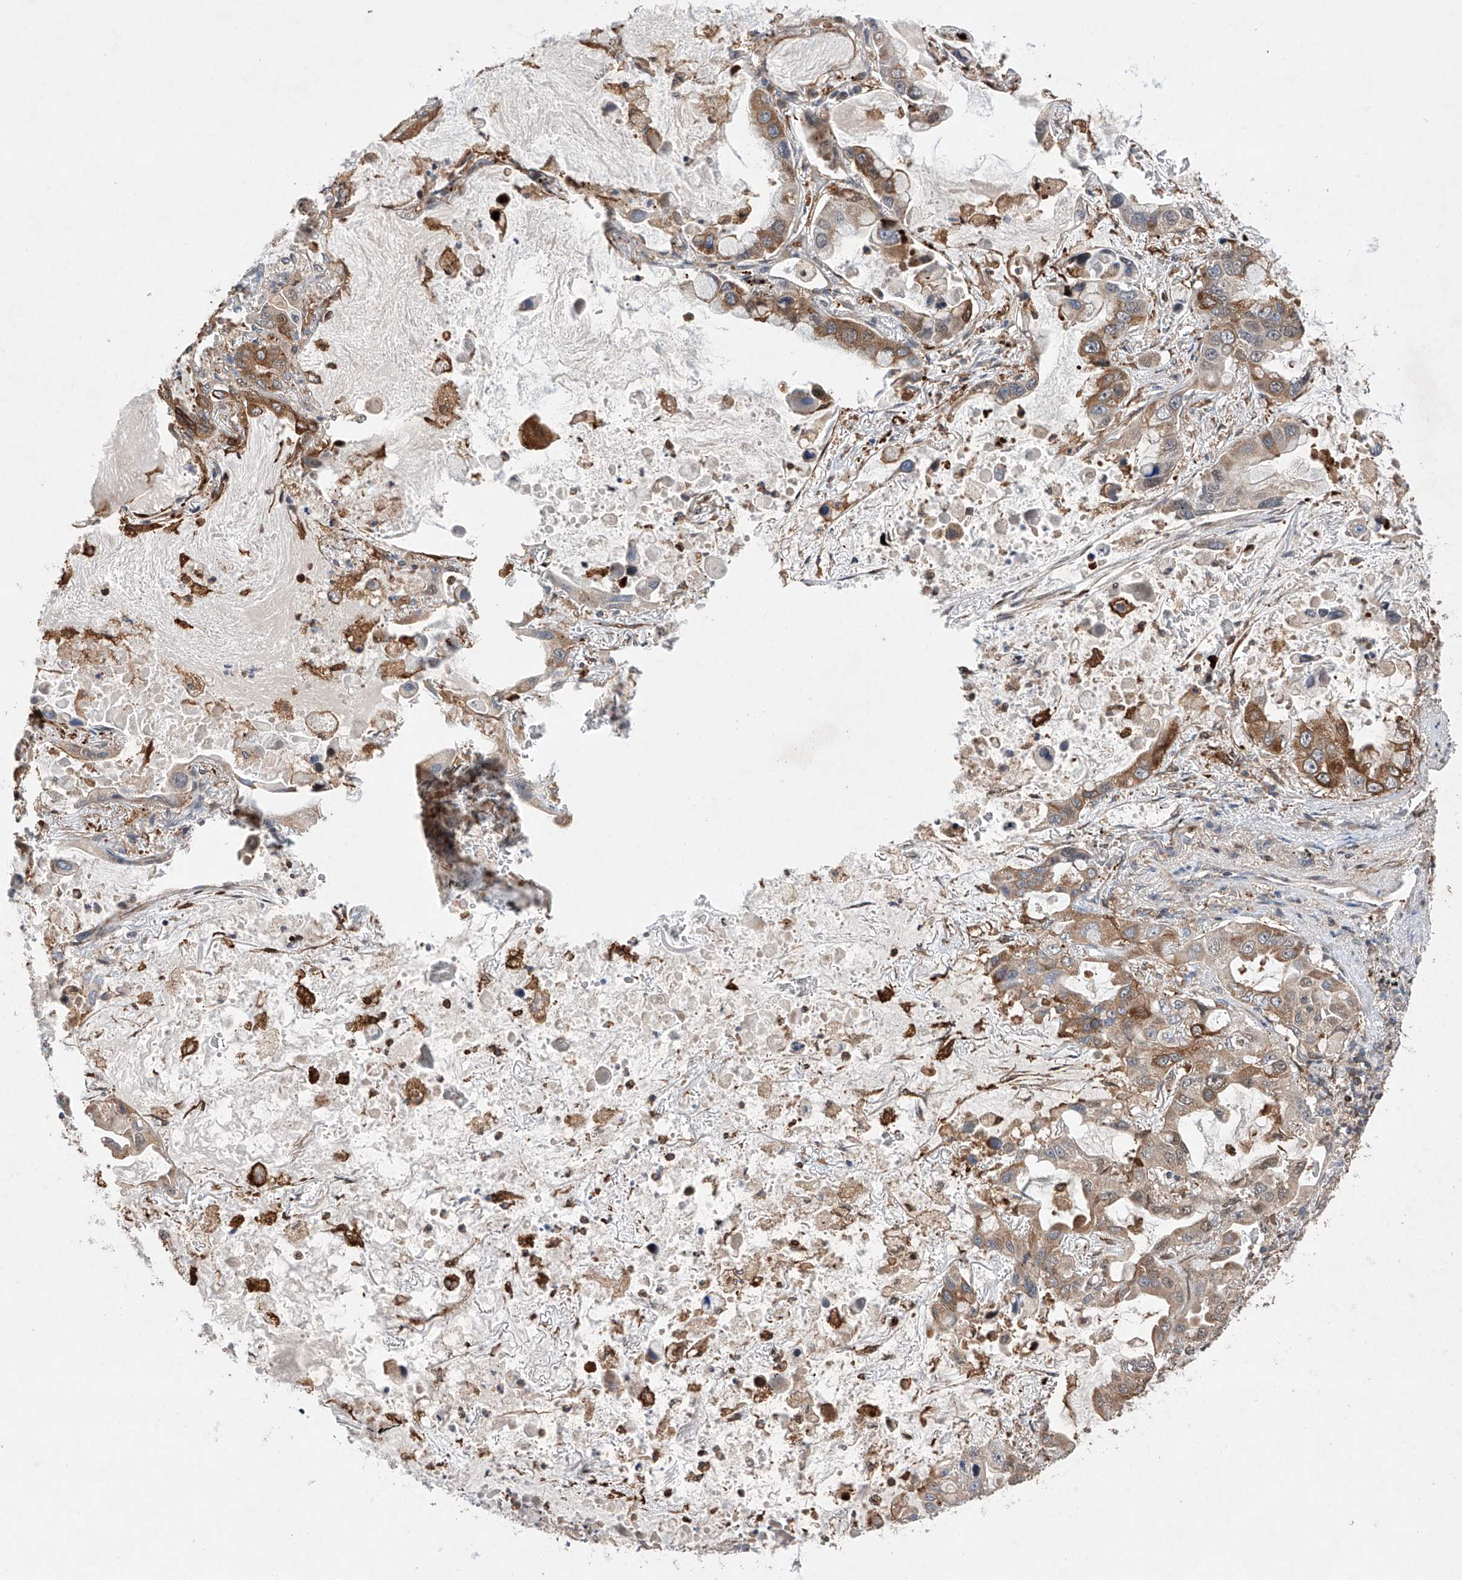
{"staining": {"intensity": "moderate", "quantity": ">75%", "location": "cytoplasmic/membranous"}, "tissue": "lung cancer", "cell_type": "Tumor cells", "image_type": "cancer", "snomed": [{"axis": "morphology", "description": "Adenocarcinoma, NOS"}, {"axis": "topography", "description": "Lung"}], "caption": "Human lung cancer (adenocarcinoma) stained with a protein marker exhibits moderate staining in tumor cells.", "gene": "TIMM23", "patient": {"sex": "male", "age": 64}}